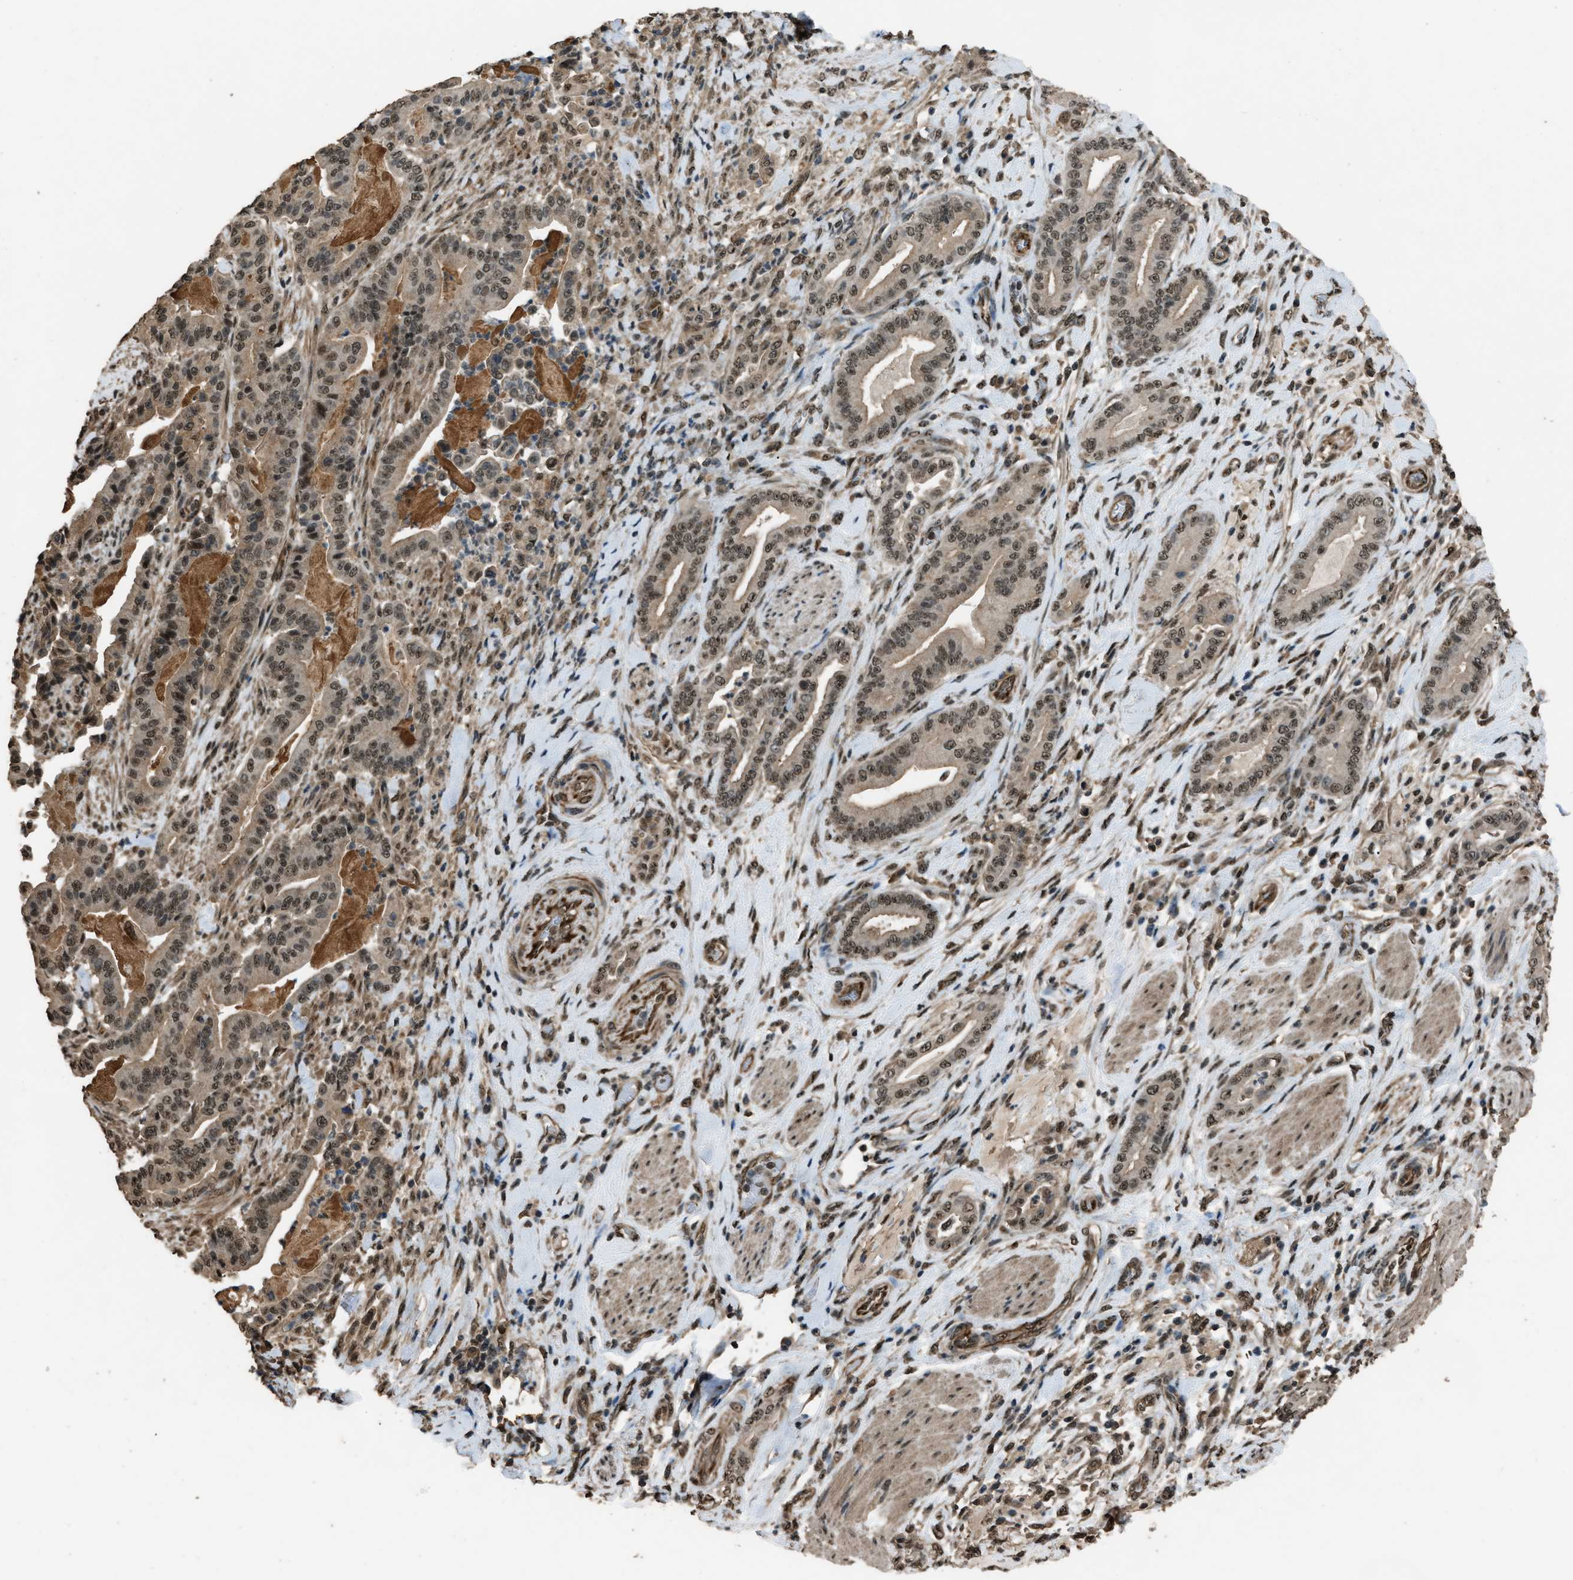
{"staining": {"intensity": "moderate", "quantity": ">75%", "location": "cytoplasmic/membranous,nuclear"}, "tissue": "pancreatic cancer", "cell_type": "Tumor cells", "image_type": "cancer", "snomed": [{"axis": "morphology", "description": "Normal tissue, NOS"}, {"axis": "morphology", "description": "Adenocarcinoma, NOS"}, {"axis": "topography", "description": "Pancreas"}], "caption": "Immunohistochemical staining of human pancreatic cancer displays medium levels of moderate cytoplasmic/membranous and nuclear positivity in about >75% of tumor cells.", "gene": "SERTAD2", "patient": {"sex": "male", "age": 63}}